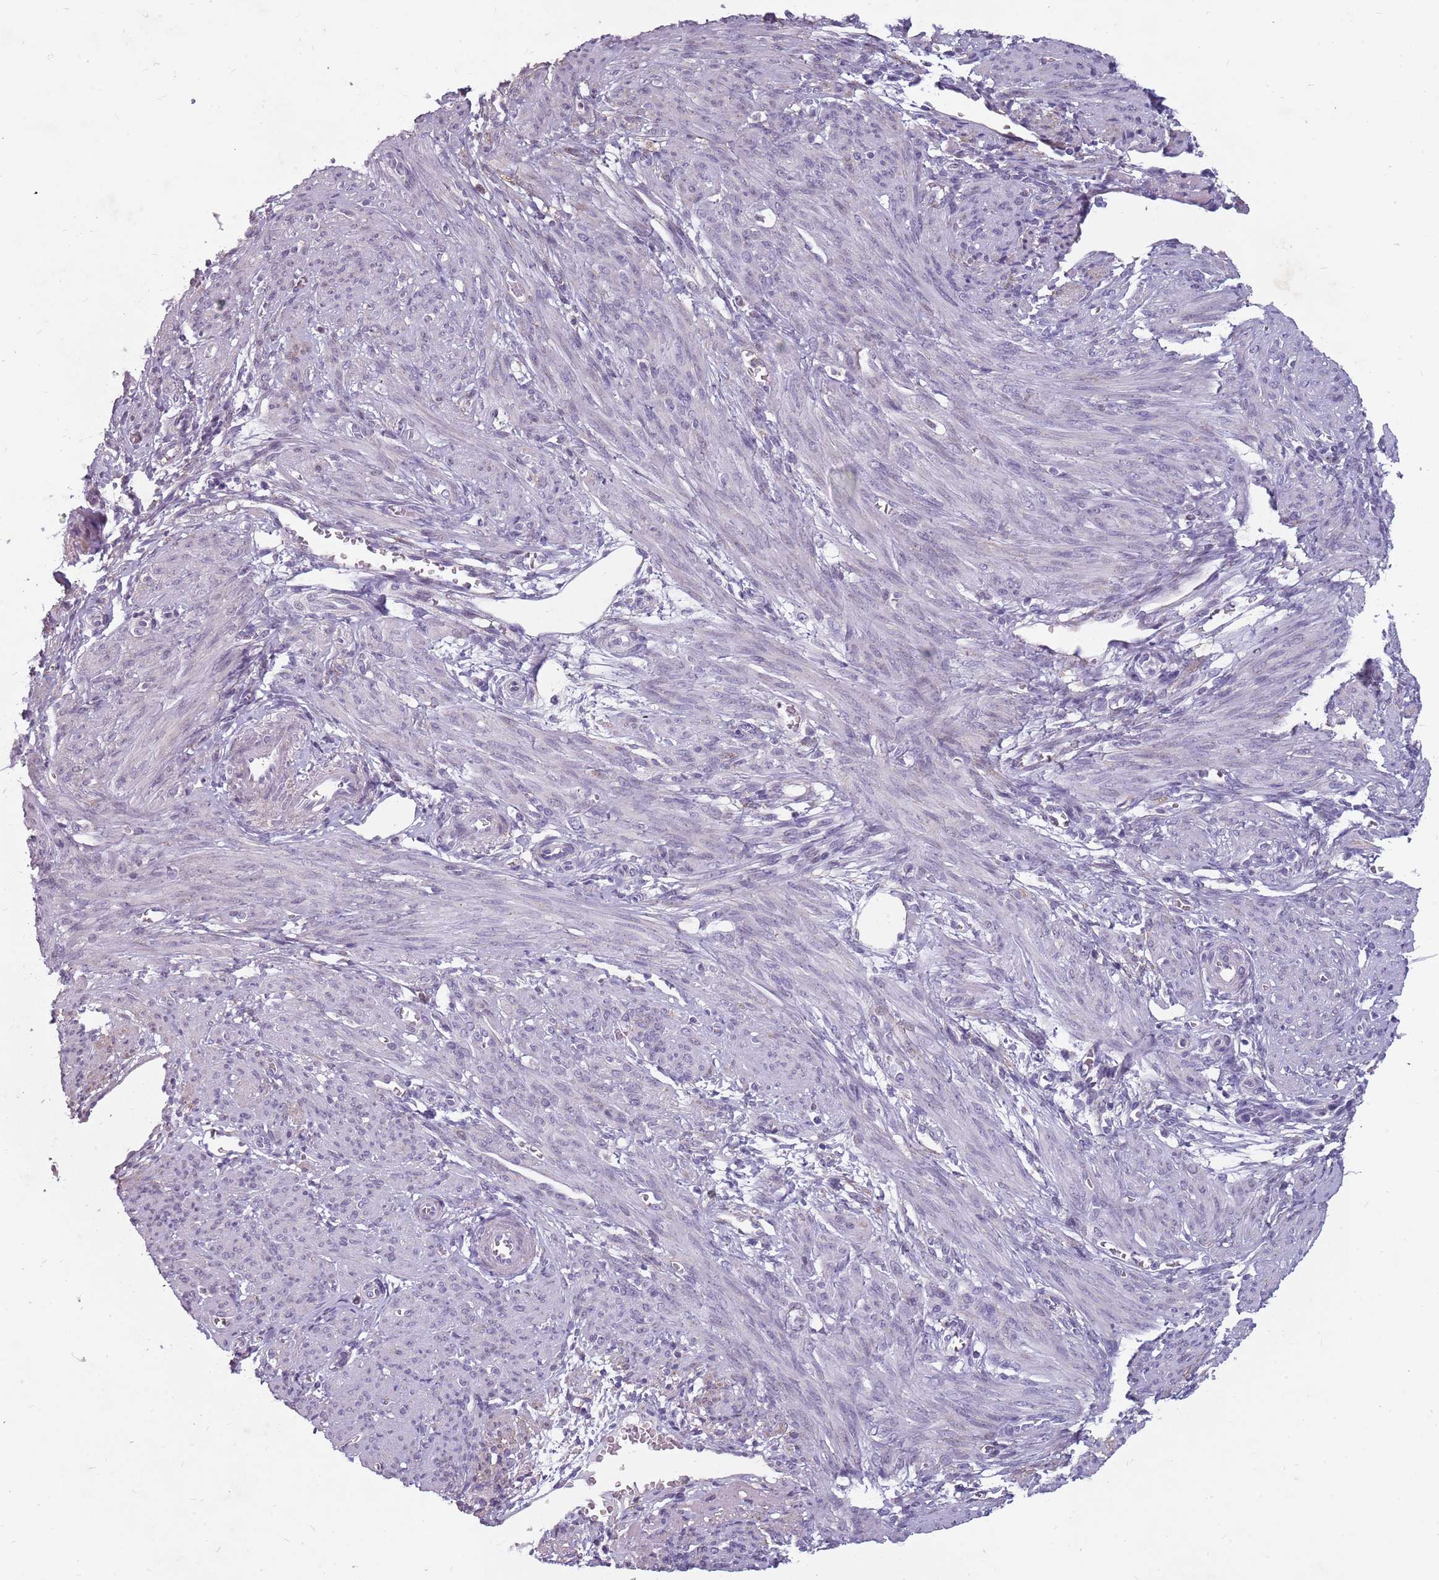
{"staining": {"intensity": "negative", "quantity": "none", "location": "none"}, "tissue": "smooth muscle", "cell_type": "Smooth muscle cells", "image_type": "normal", "snomed": [{"axis": "morphology", "description": "Normal tissue, NOS"}, {"axis": "topography", "description": "Smooth muscle"}], "caption": "Protein analysis of normal smooth muscle demonstrates no significant expression in smooth muscle cells. (Immunohistochemistry, brightfield microscopy, high magnification).", "gene": "NEK6", "patient": {"sex": "female", "age": 39}}